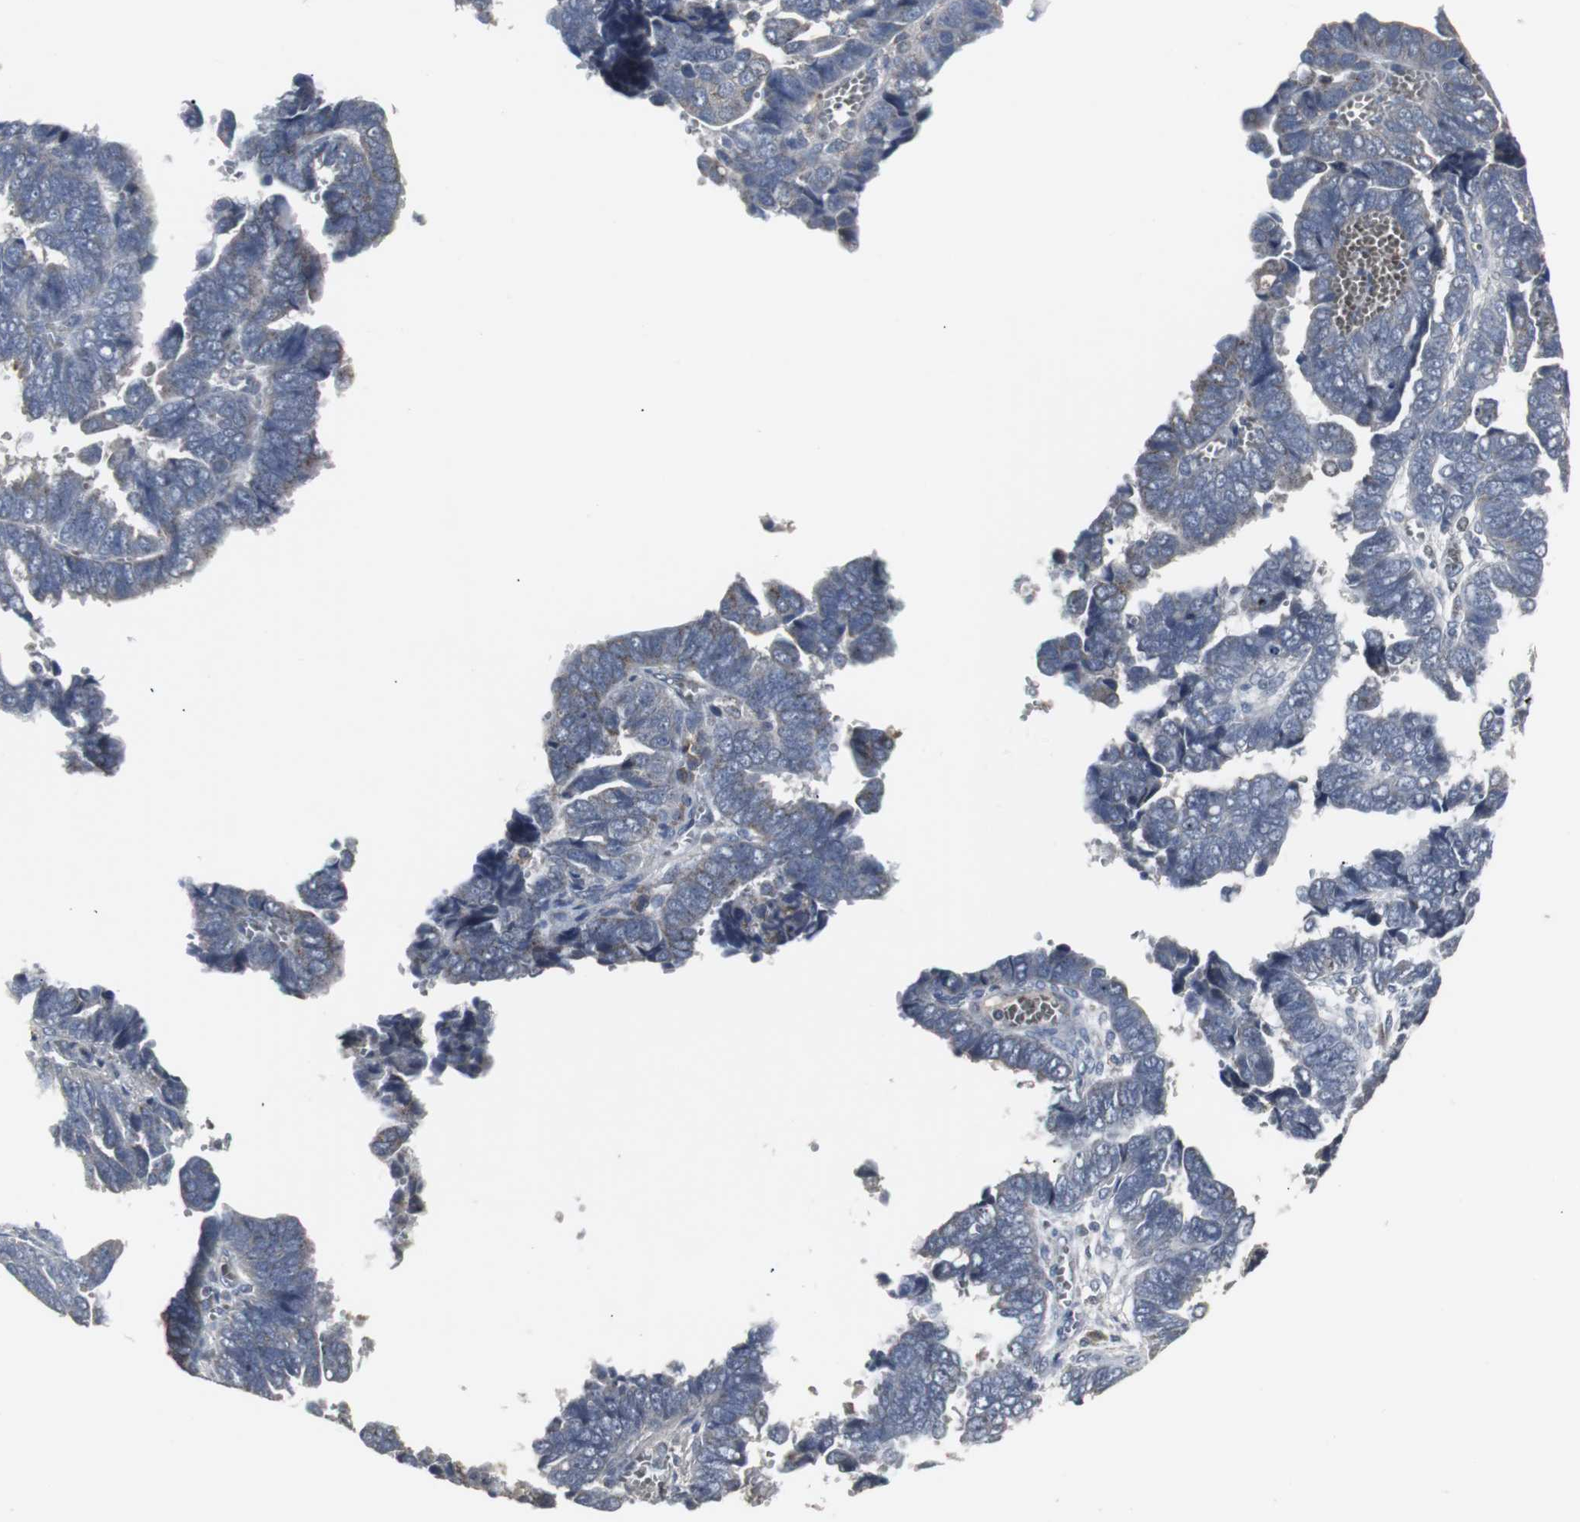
{"staining": {"intensity": "weak", "quantity": "<25%", "location": "cytoplasmic/membranous"}, "tissue": "endometrial cancer", "cell_type": "Tumor cells", "image_type": "cancer", "snomed": [{"axis": "morphology", "description": "Adenocarcinoma, NOS"}, {"axis": "topography", "description": "Endometrium"}], "caption": "Endometrial cancer was stained to show a protein in brown. There is no significant staining in tumor cells.", "gene": "ACAA1", "patient": {"sex": "female", "age": 75}}